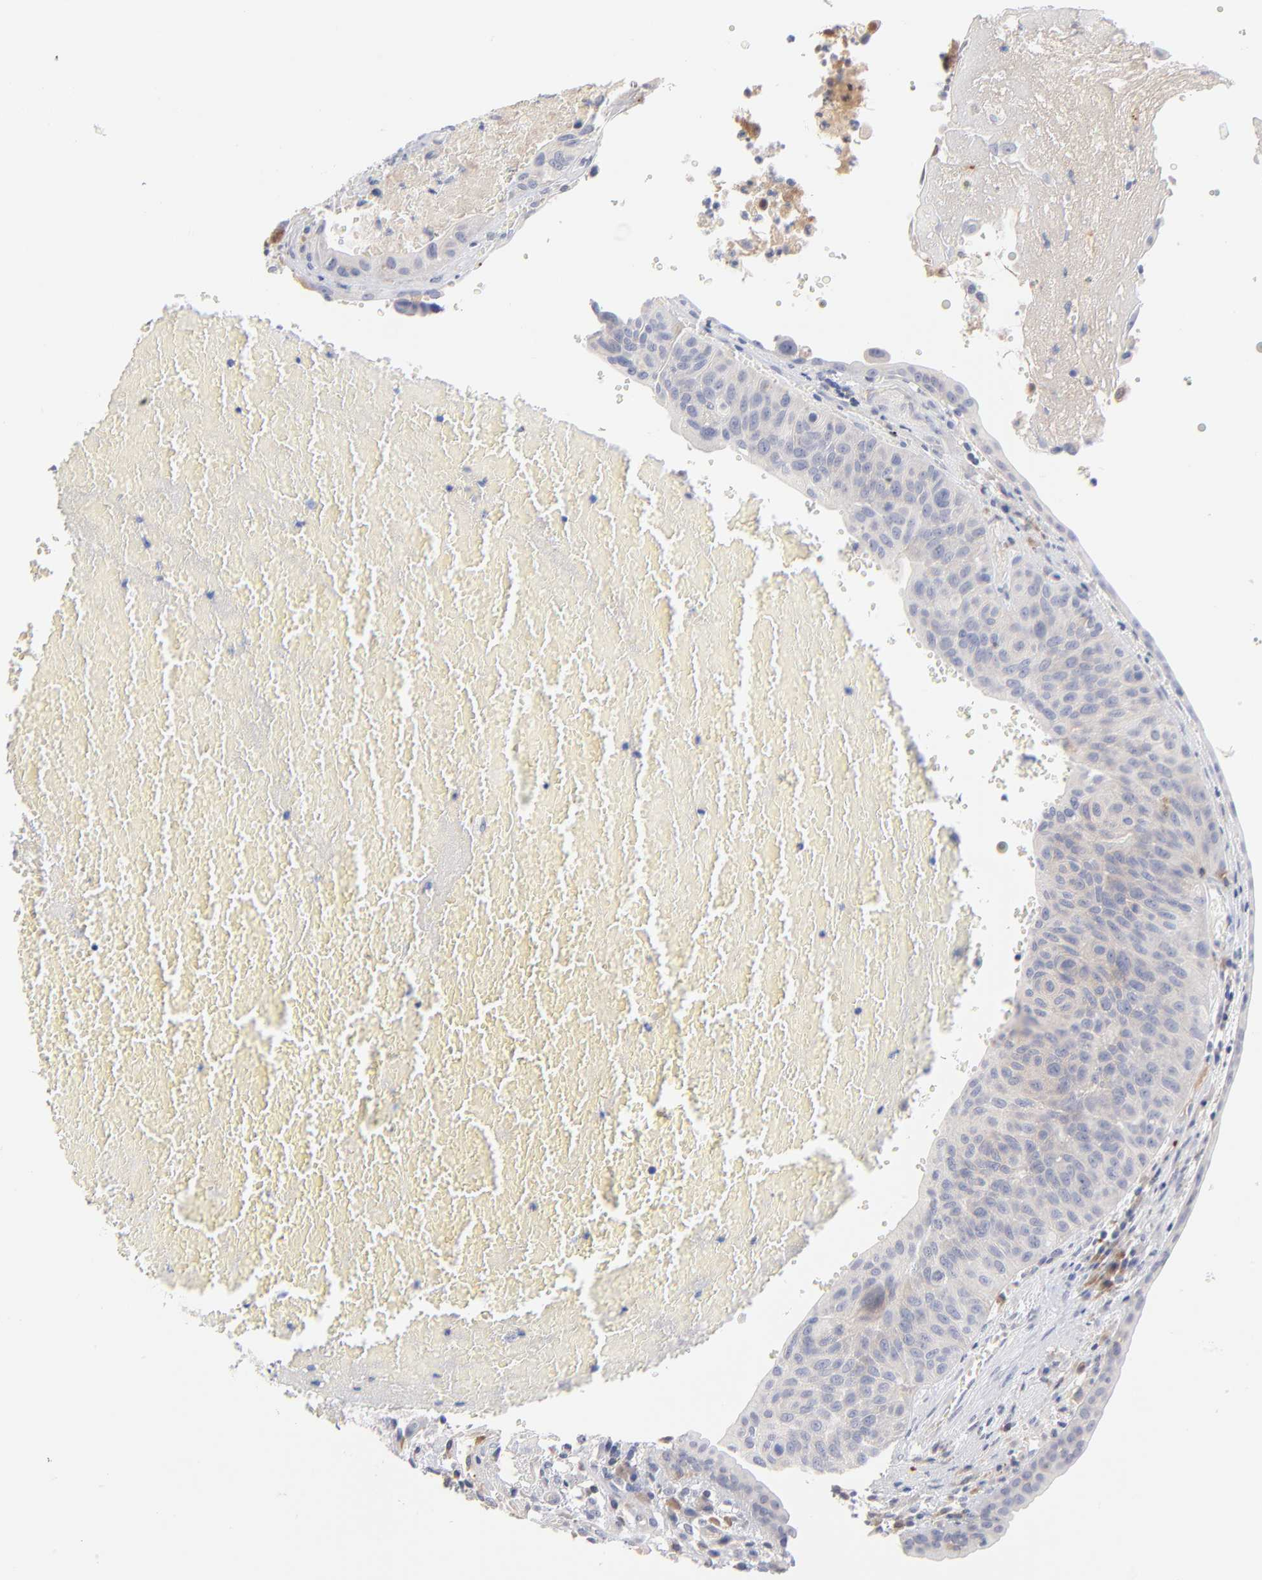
{"staining": {"intensity": "negative", "quantity": "none", "location": "none"}, "tissue": "urothelial cancer", "cell_type": "Tumor cells", "image_type": "cancer", "snomed": [{"axis": "morphology", "description": "Urothelial carcinoma, High grade"}, {"axis": "topography", "description": "Urinary bladder"}], "caption": "IHC micrograph of neoplastic tissue: human urothelial cancer stained with DAB exhibits no significant protein staining in tumor cells.", "gene": "F12", "patient": {"sex": "male", "age": 66}}